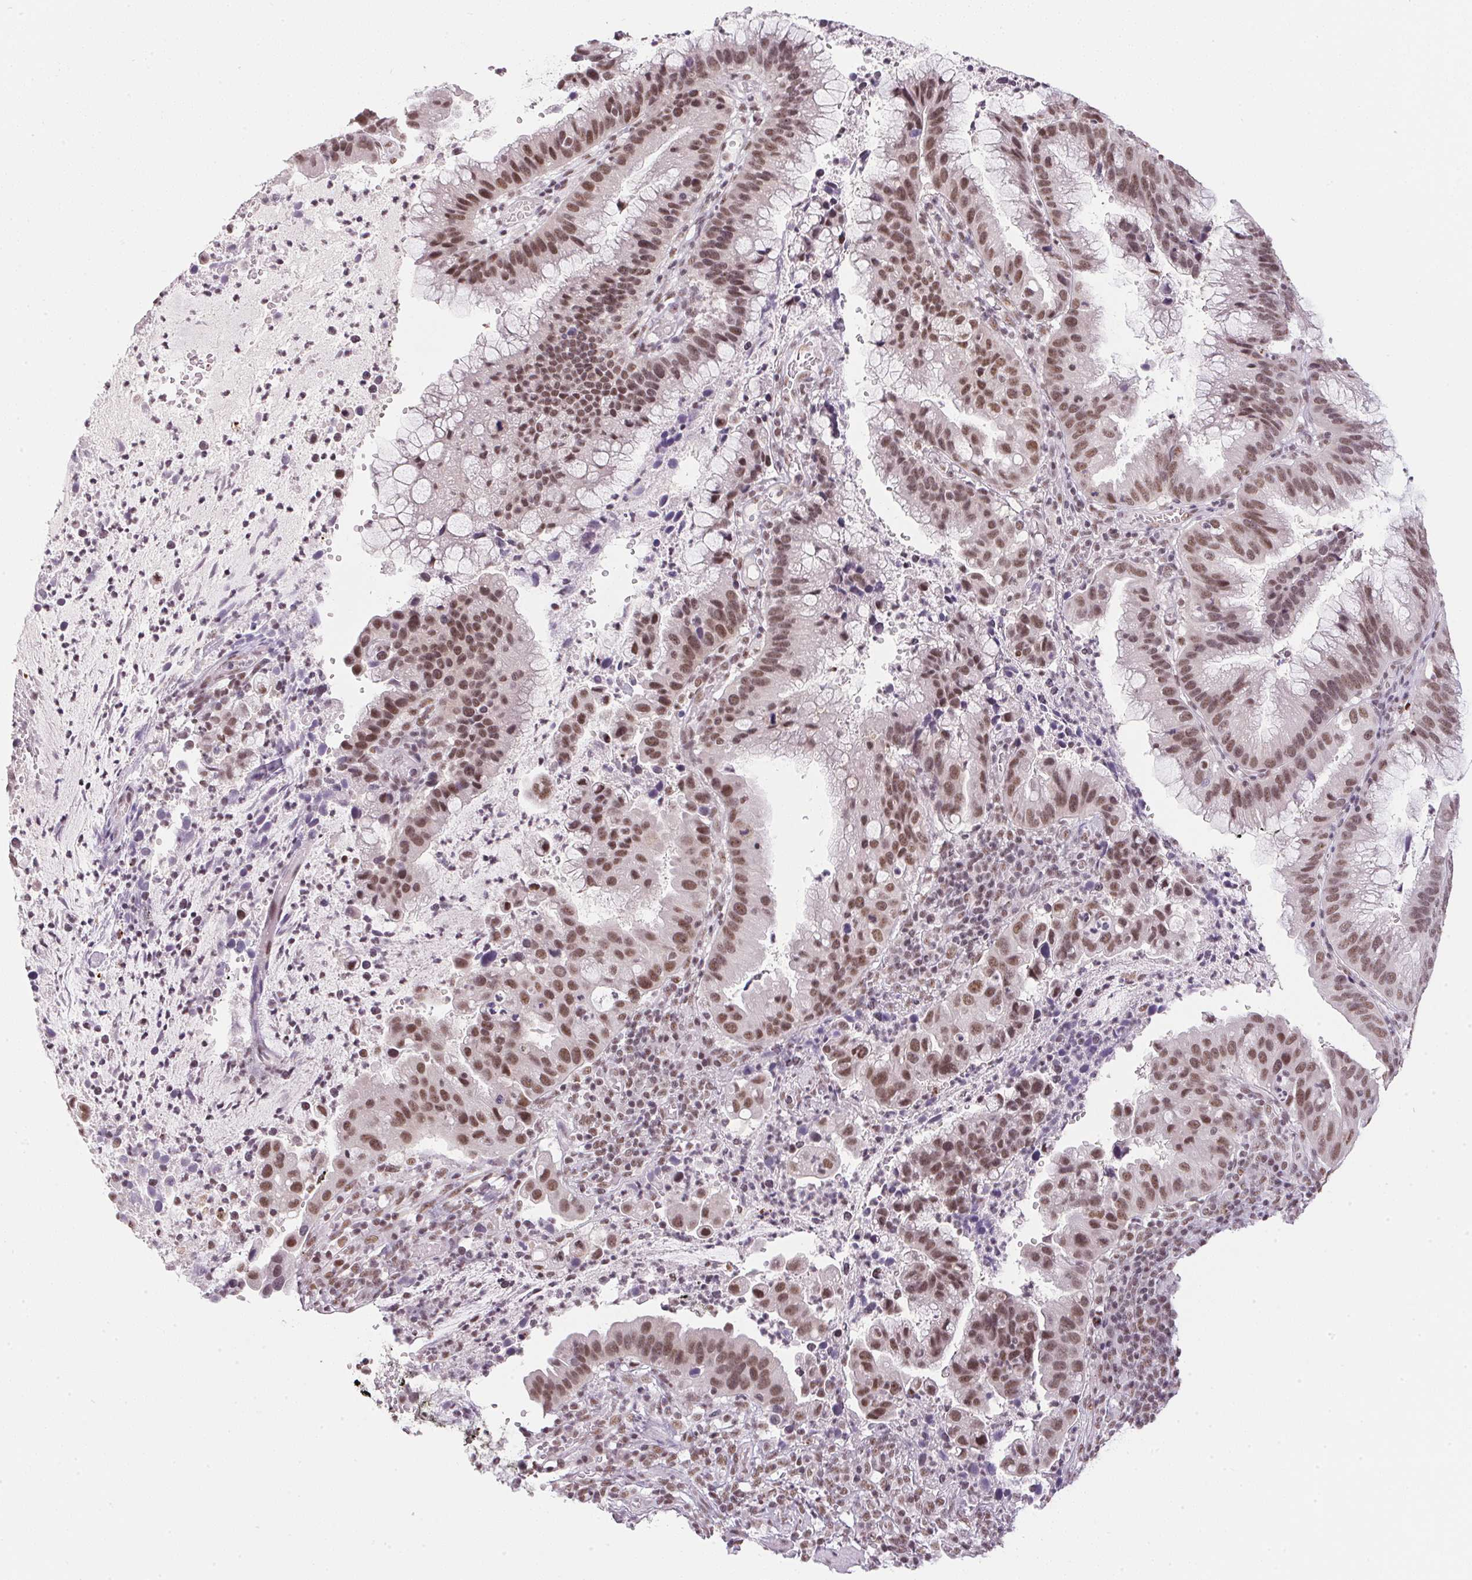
{"staining": {"intensity": "moderate", "quantity": ">75%", "location": "nuclear"}, "tissue": "cervical cancer", "cell_type": "Tumor cells", "image_type": "cancer", "snomed": [{"axis": "morphology", "description": "Adenocarcinoma, NOS"}, {"axis": "topography", "description": "Cervix"}], "caption": "Protein staining exhibits moderate nuclear positivity in approximately >75% of tumor cells in adenocarcinoma (cervical).", "gene": "SRSF7", "patient": {"sex": "female", "age": 34}}